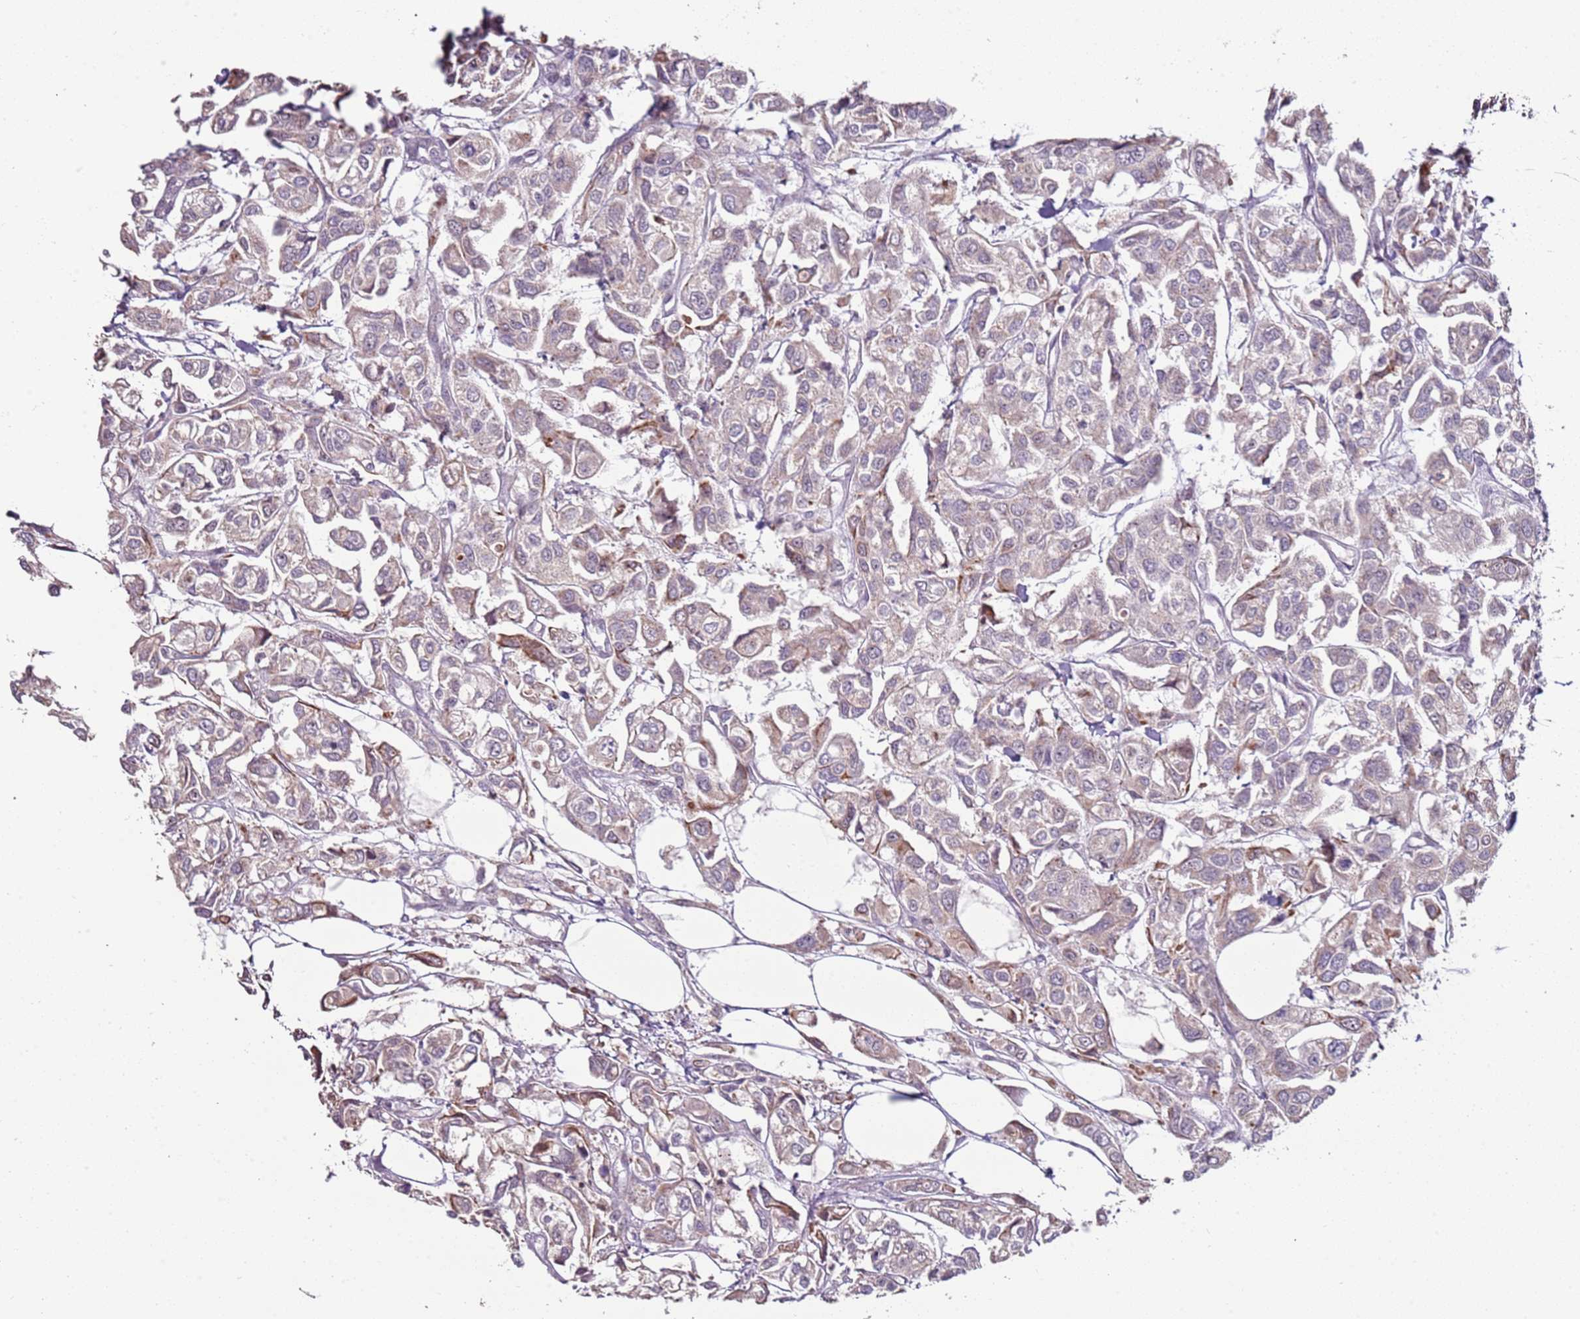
{"staining": {"intensity": "weak", "quantity": "<25%", "location": "cytoplasmic/membranous"}, "tissue": "urothelial cancer", "cell_type": "Tumor cells", "image_type": "cancer", "snomed": [{"axis": "morphology", "description": "Urothelial carcinoma, High grade"}, {"axis": "topography", "description": "Urinary bladder"}], "caption": "This histopathology image is of urothelial carcinoma (high-grade) stained with IHC to label a protein in brown with the nuclei are counter-stained blue. There is no positivity in tumor cells.", "gene": "UCMA", "patient": {"sex": "male", "age": 67}}